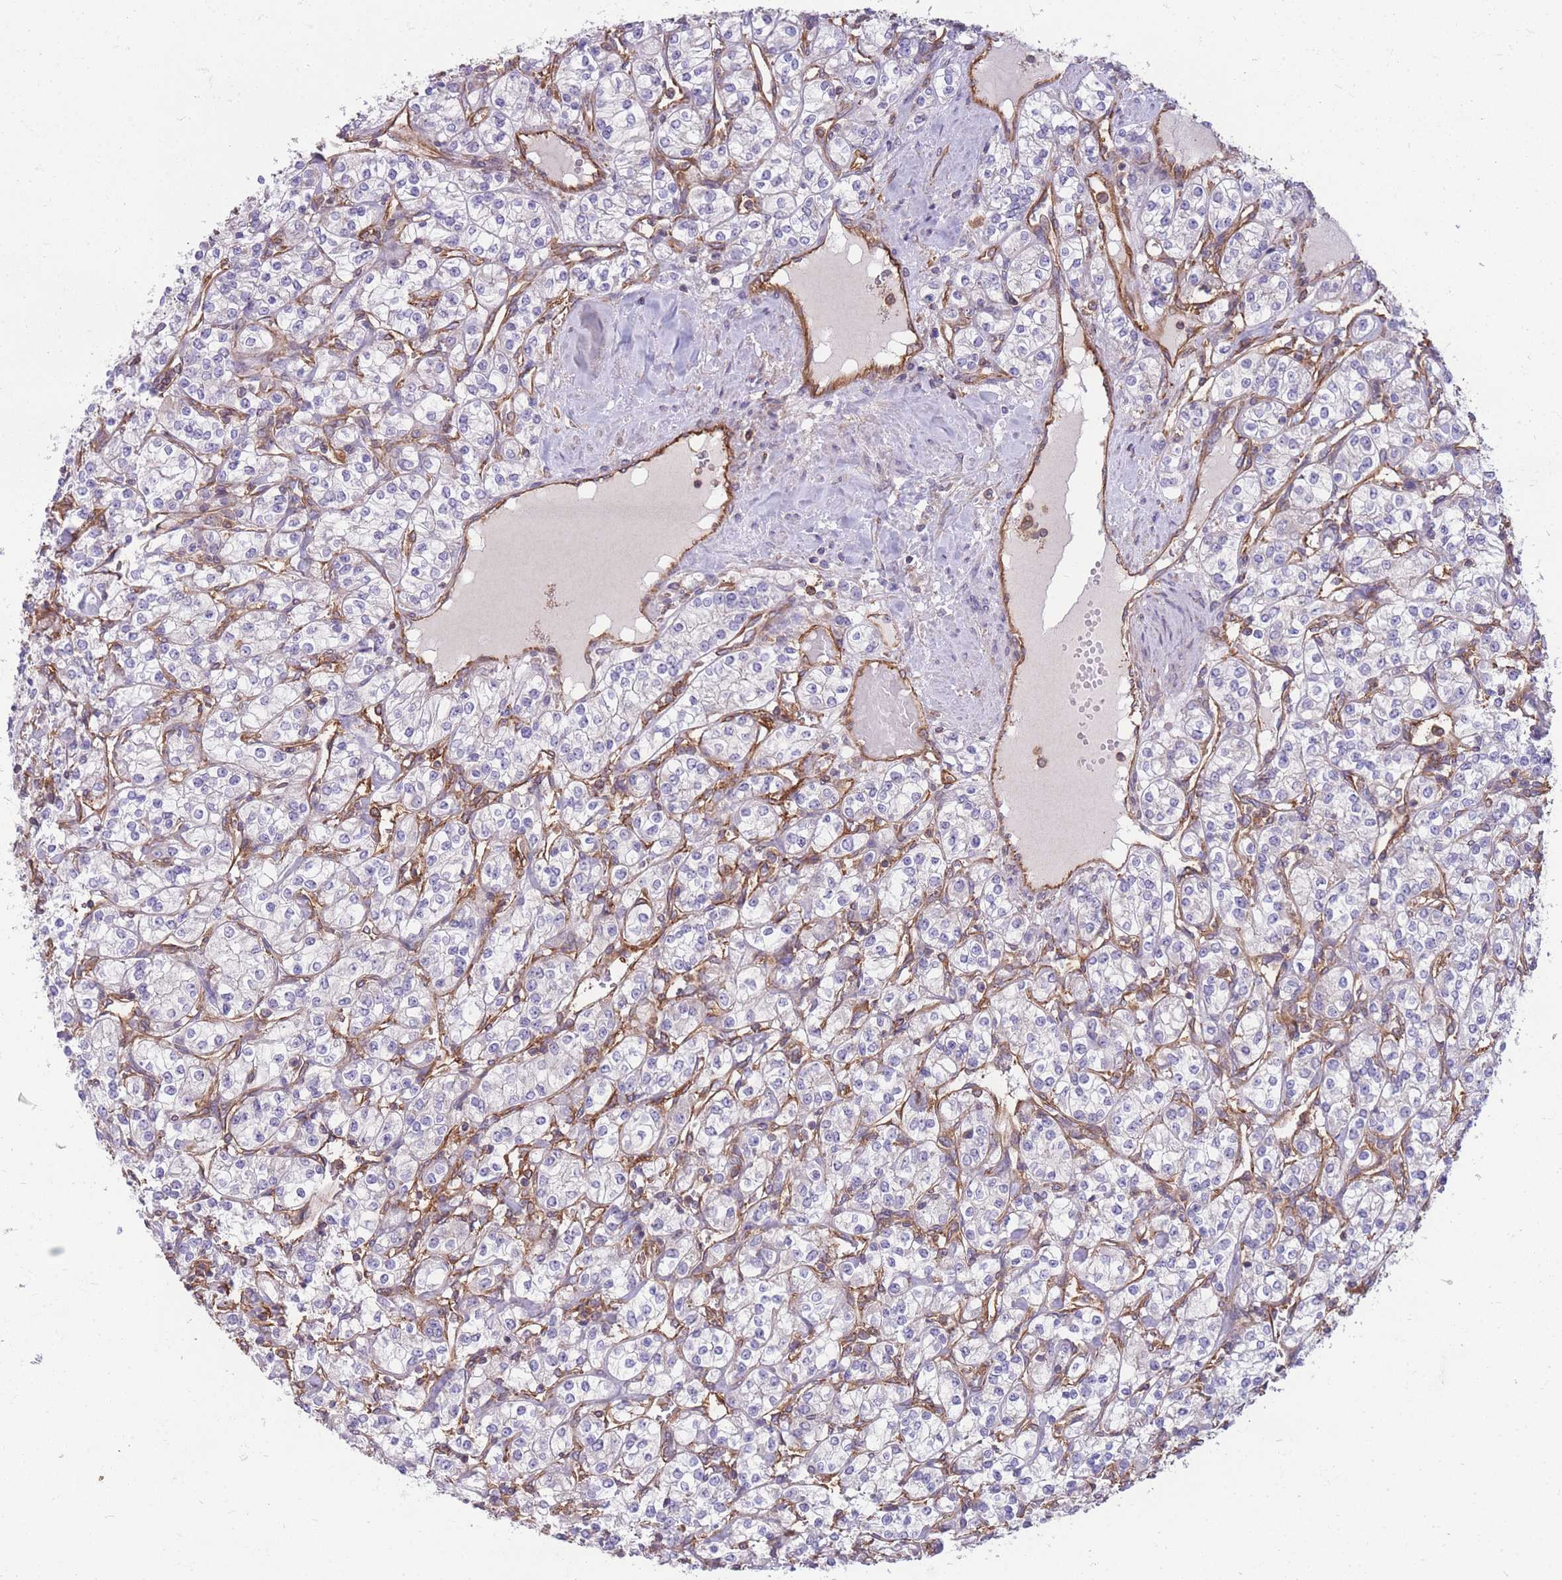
{"staining": {"intensity": "negative", "quantity": "none", "location": "none"}, "tissue": "renal cancer", "cell_type": "Tumor cells", "image_type": "cancer", "snomed": [{"axis": "morphology", "description": "Adenocarcinoma, NOS"}, {"axis": "topography", "description": "Kidney"}], "caption": "Tumor cells are negative for brown protein staining in renal cancer (adenocarcinoma).", "gene": "GGA1", "patient": {"sex": "male", "age": 77}}